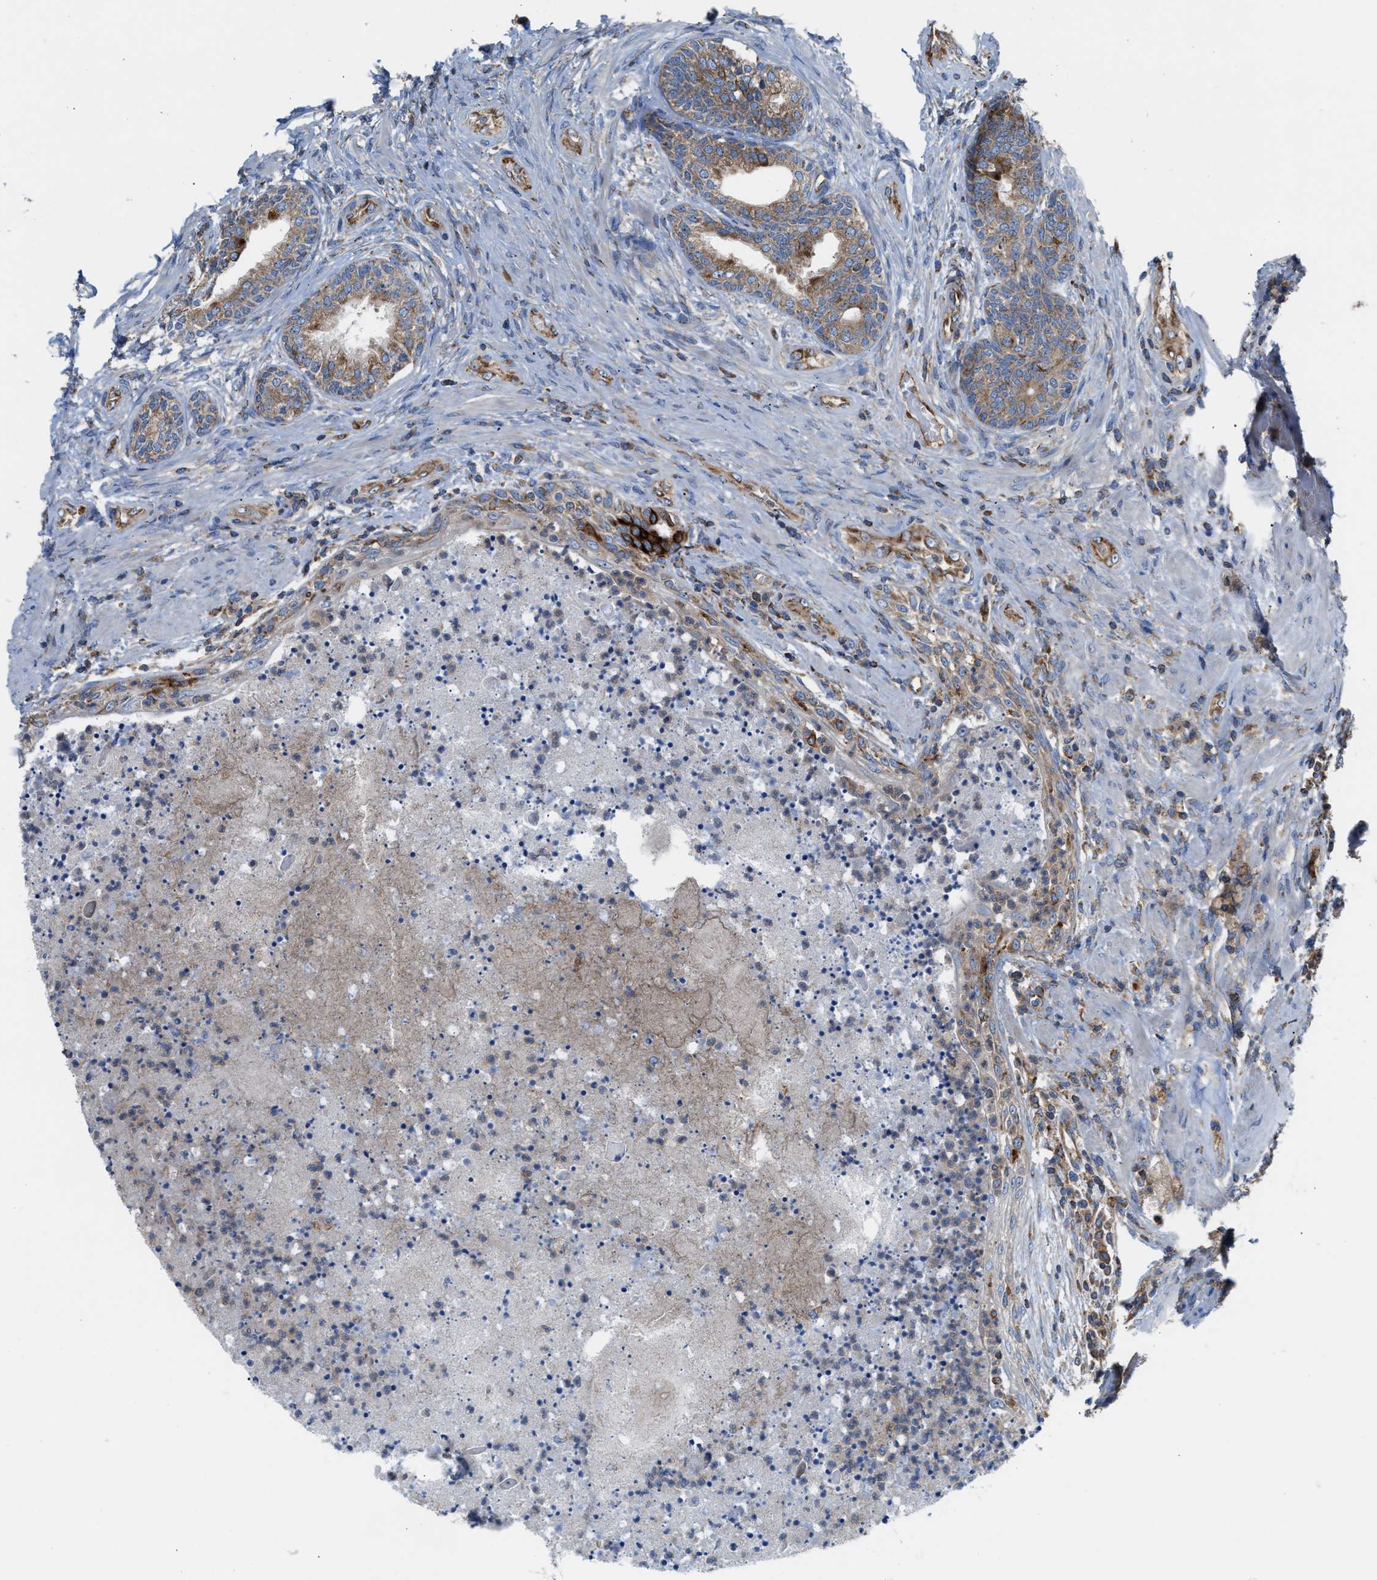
{"staining": {"intensity": "strong", "quantity": ">75%", "location": "cytoplasmic/membranous"}, "tissue": "prostate", "cell_type": "Glandular cells", "image_type": "normal", "snomed": [{"axis": "morphology", "description": "Normal tissue, NOS"}, {"axis": "topography", "description": "Prostate"}], "caption": "Prostate stained with DAB (3,3'-diaminobenzidine) immunohistochemistry (IHC) displays high levels of strong cytoplasmic/membranous positivity in about >75% of glandular cells. (brown staining indicates protein expression, while blue staining denotes nuclei).", "gene": "TBC1D15", "patient": {"sex": "male", "age": 76}}